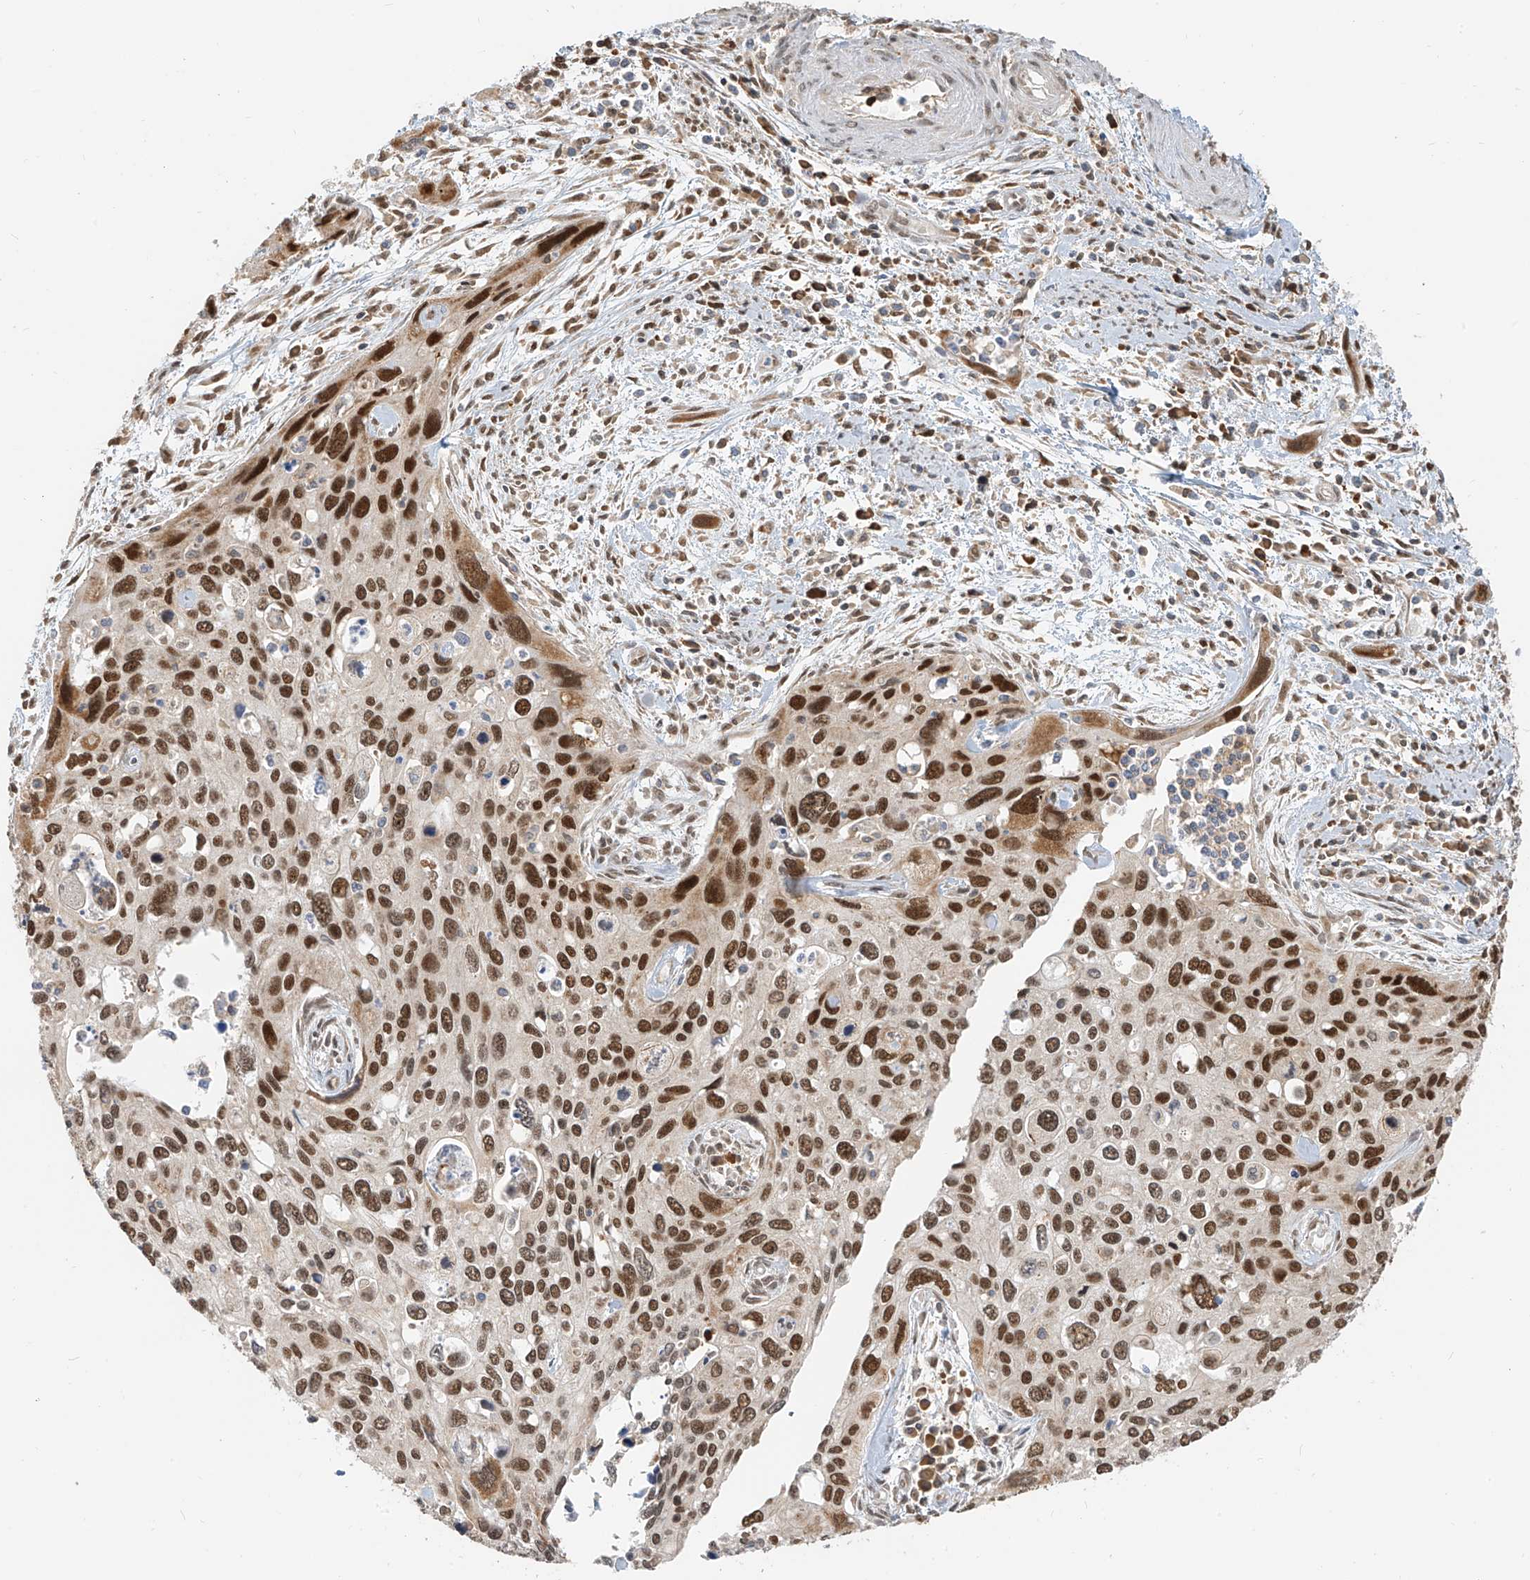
{"staining": {"intensity": "strong", "quantity": ">75%", "location": "nuclear"}, "tissue": "cervical cancer", "cell_type": "Tumor cells", "image_type": "cancer", "snomed": [{"axis": "morphology", "description": "Squamous cell carcinoma, NOS"}, {"axis": "topography", "description": "Cervix"}], "caption": "Cervical squamous cell carcinoma was stained to show a protein in brown. There is high levels of strong nuclear expression in about >75% of tumor cells.", "gene": "ZMYM2", "patient": {"sex": "female", "age": 55}}